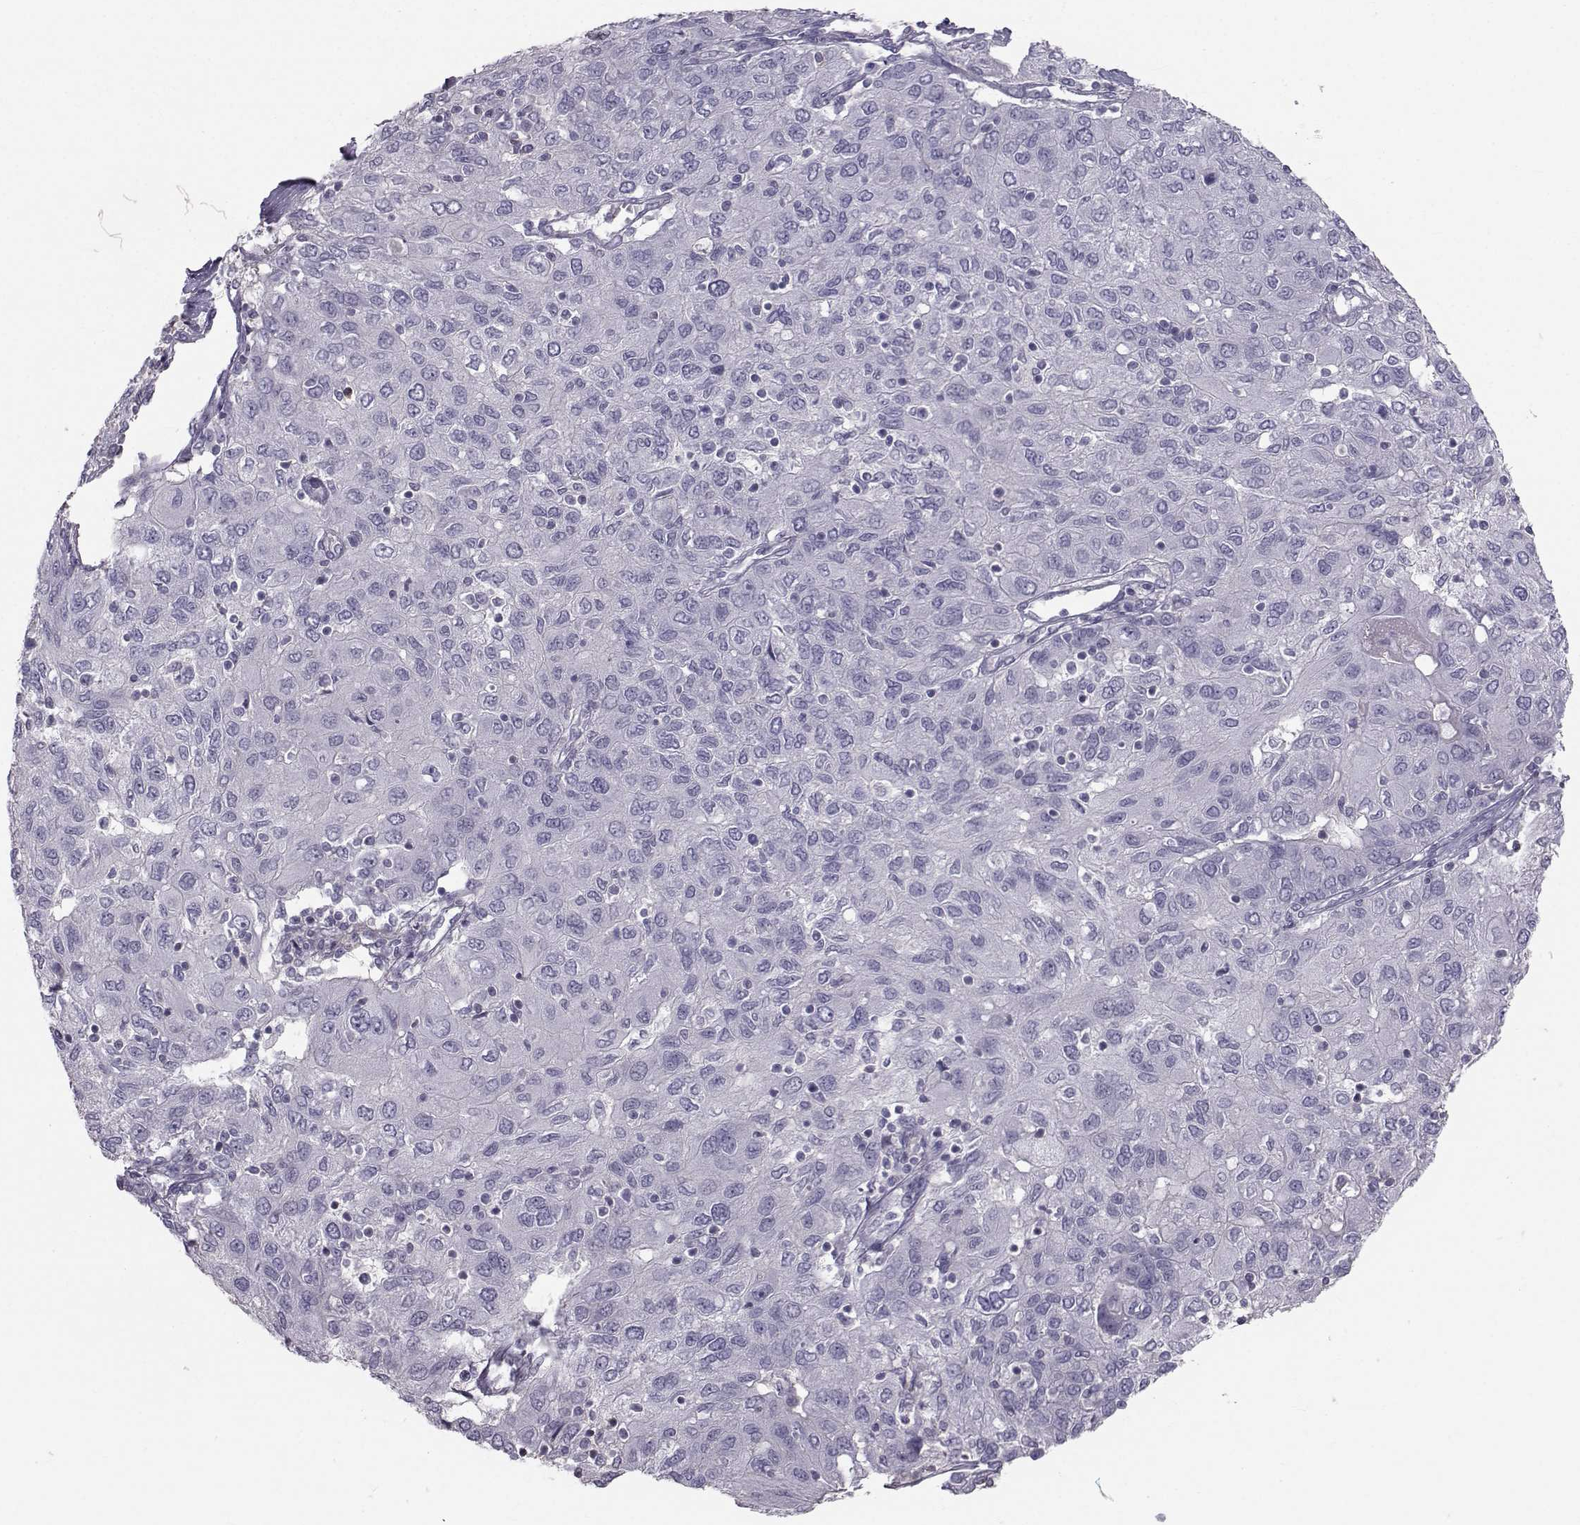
{"staining": {"intensity": "negative", "quantity": "none", "location": "none"}, "tissue": "ovarian cancer", "cell_type": "Tumor cells", "image_type": "cancer", "snomed": [{"axis": "morphology", "description": "Carcinoma, endometroid"}, {"axis": "topography", "description": "Ovary"}], "caption": "An immunohistochemistry micrograph of ovarian cancer (endometroid carcinoma) is shown. There is no staining in tumor cells of ovarian cancer (endometroid carcinoma).", "gene": "GARIN3", "patient": {"sex": "female", "age": 50}}